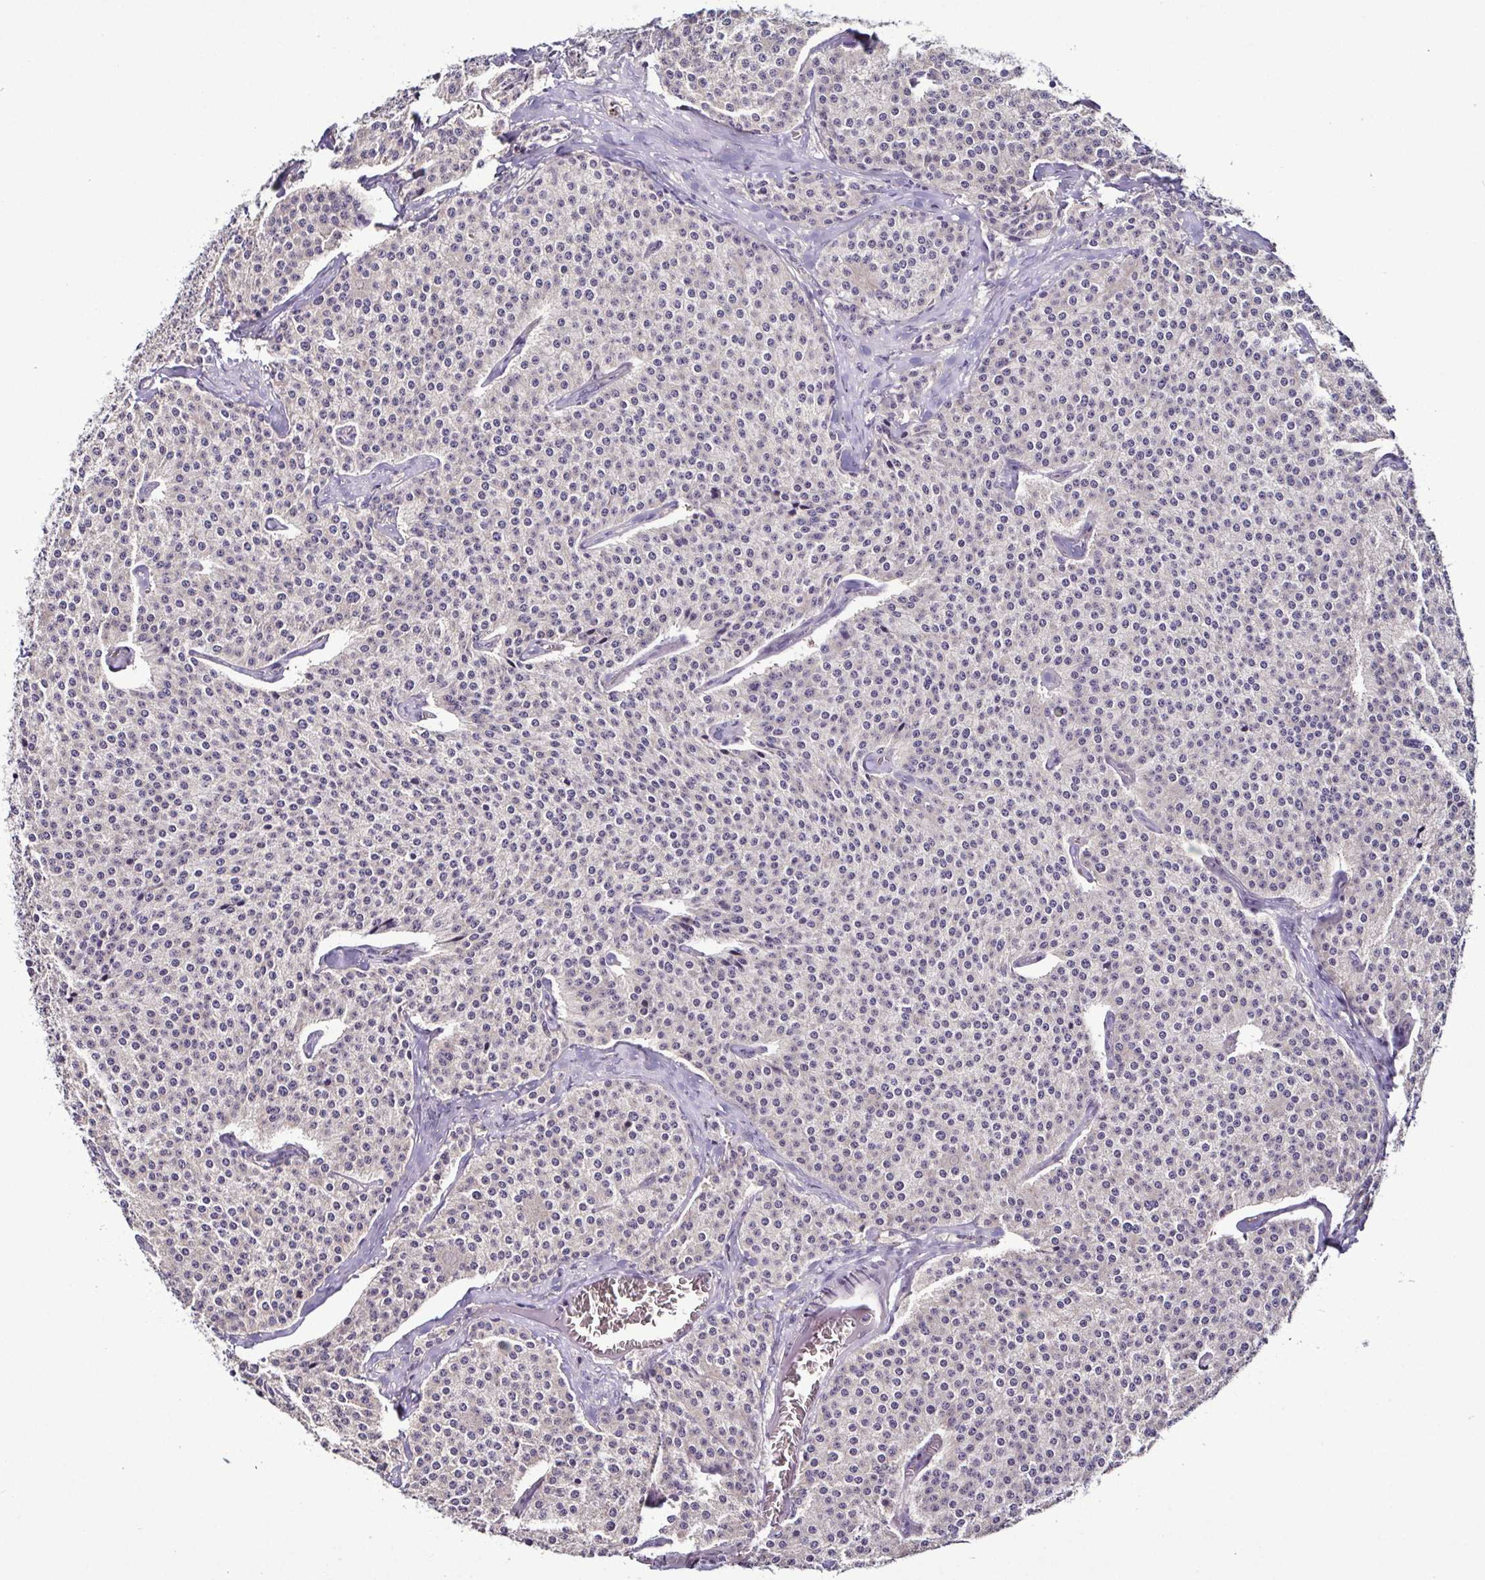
{"staining": {"intensity": "negative", "quantity": "none", "location": "none"}, "tissue": "carcinoid", "cell_type": "Tumor cells", "image_type": "cancer", "snomed": [{"axis": "morphology", "description": "Carcinoid, malignant, NOS"}, {"axis": "topography", "description": "Small intestine"}], "caption": "This image is of malignant carcinoid stained with immunohistochemistry to label a protein in brown with the nuclei are counter-stained blue. There is no expression in tumor cells.", "gene": "LMOD2", "patient": {"sex": "female", "age": 64}}